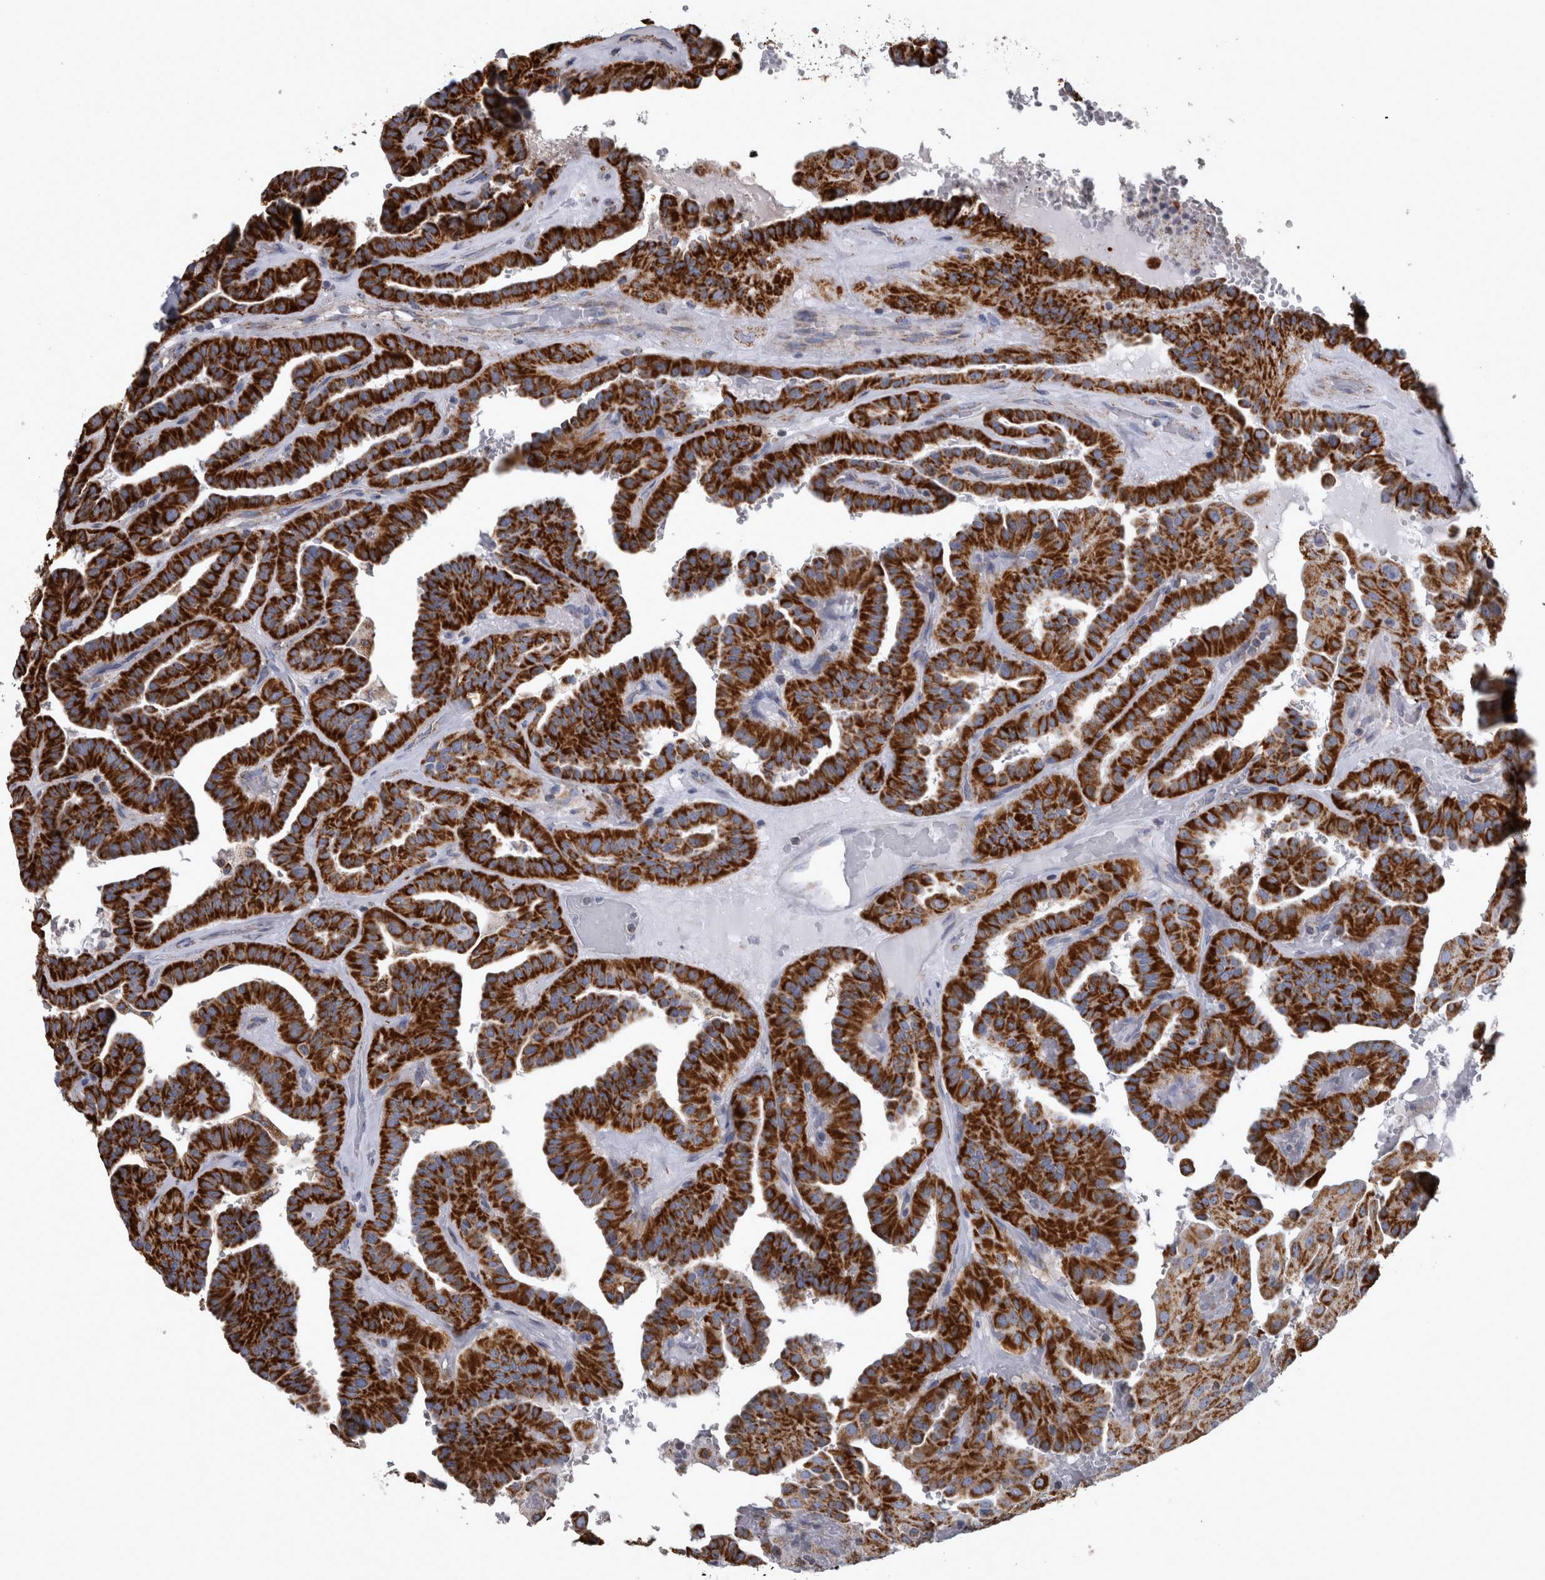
{"staining": {"intensity": "strong", "quantity": ">75%", "location": "cytoplasmic/membranous"}, "tissue": "thyroid cancer", "cell_type": "Tumor cells", "image_type": "cancer", "snomed": [{"axis": "morphology", "description": "Papillary adenocarcinoma, NOS"}, {"axis": "topography", "description": "Thyroid gland"}], "caption": "Immunohistochemistry image of thyroid papillary adenocarcinoma stained for a protein (brown), which demonstrates high levels of strong cytoplasmic/membranous positivity in about >75% of tumor cells.", "gene": "MDH2", "patient": {"sex": "male", "age": 77}}